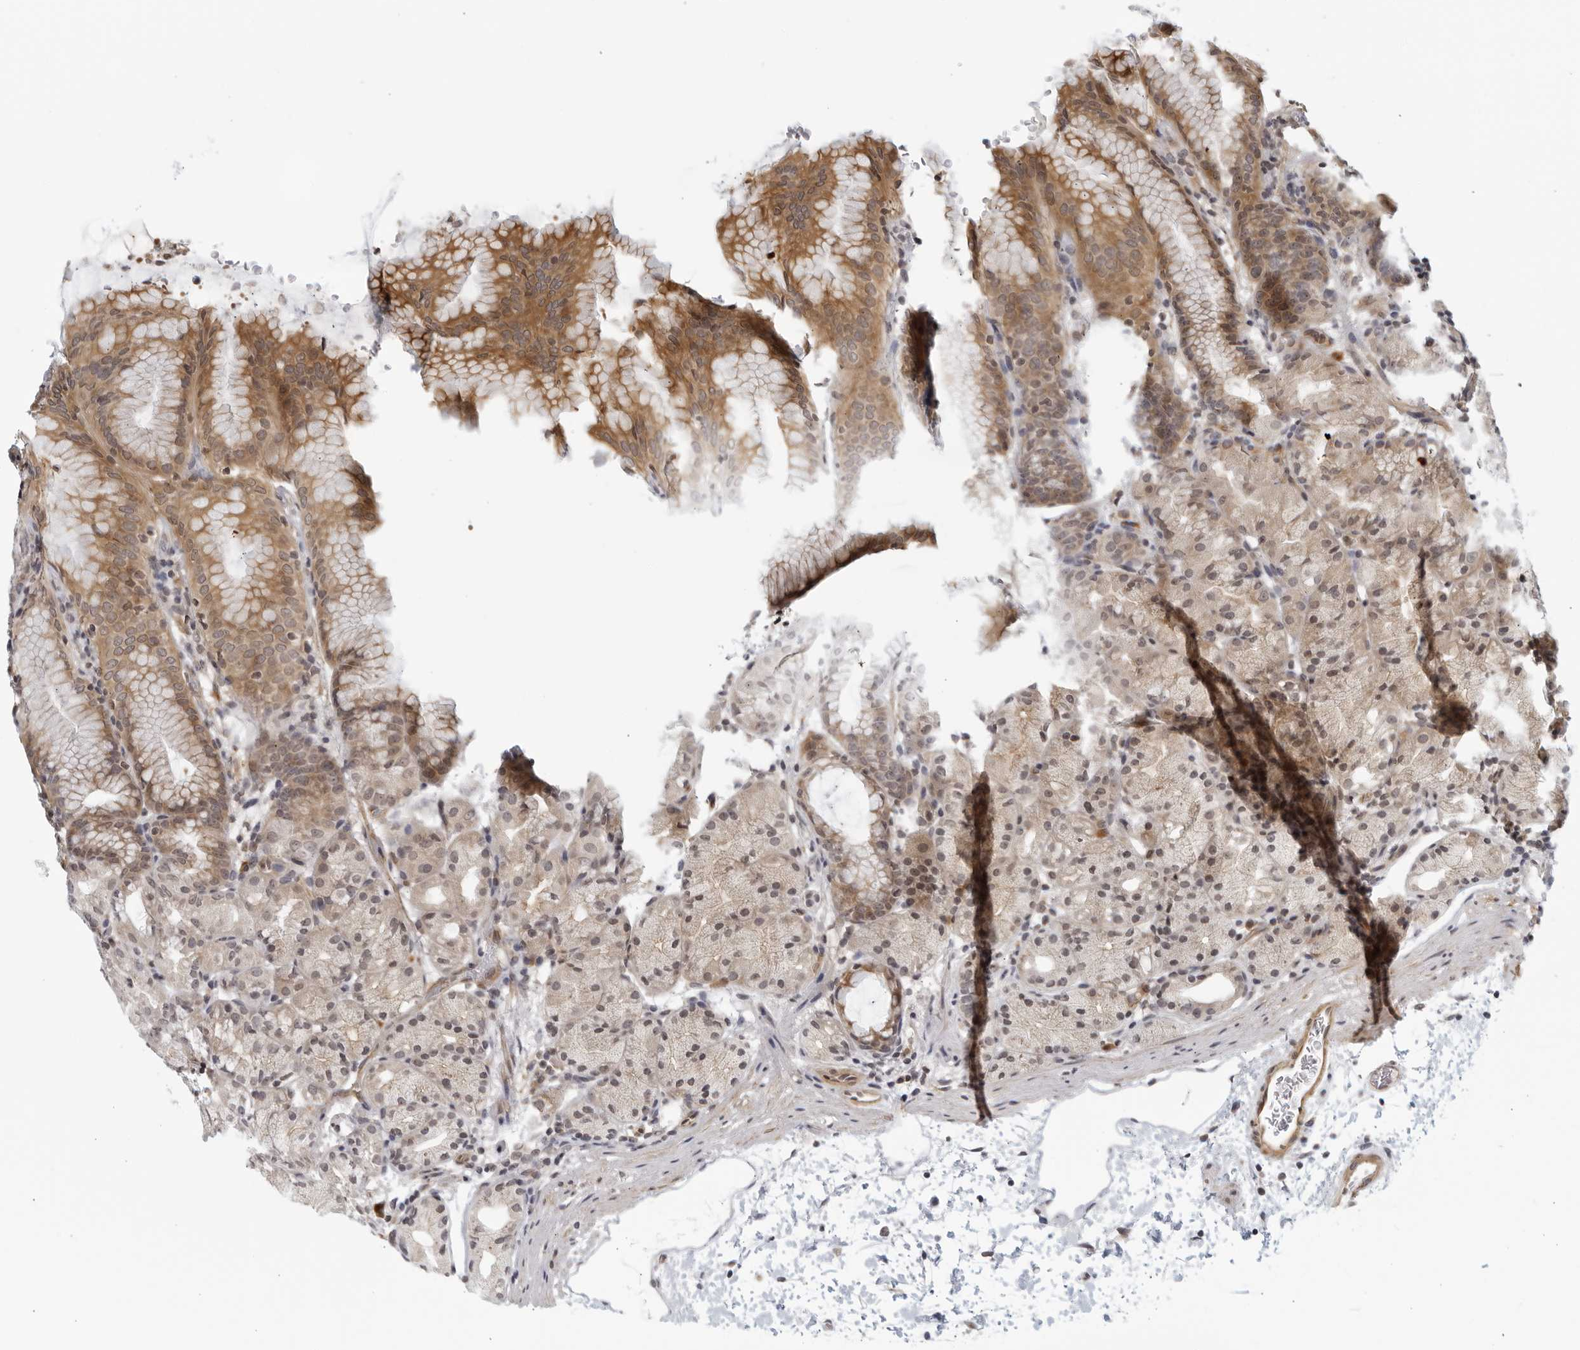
{"staining": {"intensity": "moderate", "quantity": "25%-75%", "location": "cytoplasmic/membranous"}, "tissue": "stomach", "cell_type": "Glandular cells", "image_type": "normal", "snomed": [{"axis": "morphology", "description": "Normal tissue, NOS"}, {"axis": "topography", "description": "Stomach, upper"}], "caption": "Protein staining of benign stomach demonstrates moderate cytoplasmic/membranous positivity in about 25%-75% of glandular cells. The protein is shown in brown color, while the nuclei are stained blue.", "gene": "SERTAD4", "patient": {"sex": "male", "age": 48}}